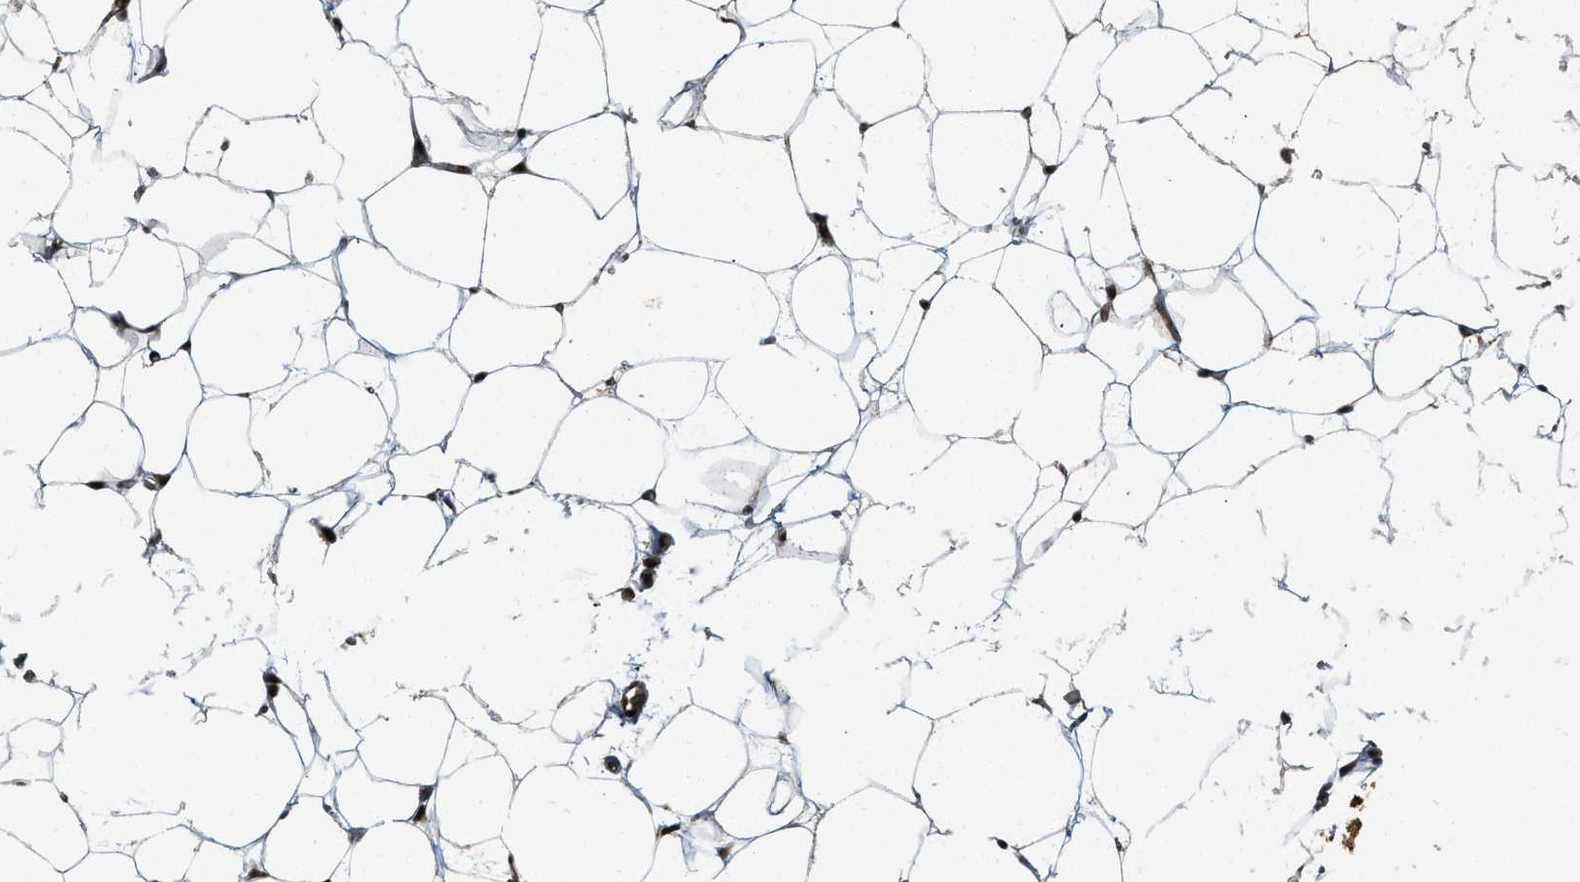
{"staining": {"intensity": "weak", "quantity": ">75%", "location": "cytoplasmic/membranous"}, "tissue": "adipose tissue", "cell_type": "Adipocytes", "image_type": "normal", "snomed": [{"axis": "morphology", "description": "Normal tissue, NOS"}, {"axis": "topography", "description": "Breast"}, {"axis": "topography", "description": "Soft tissue"}], "caption": "Immunohistochemistry (IHC) (DAB (3,3'-diaminobenzidine)) staining of unremarkable adipose tissue demonstrates weak cytoplasmic/membranous protein positivity in approximately >75% of adipocytes. The staining is performed using DAB brown chromogen to label protein expression. The nuclei are counter-stained blue using hematoxylin.", "gene": "TRAPPC14", "patient": {"sex": "female", "age": 75}}